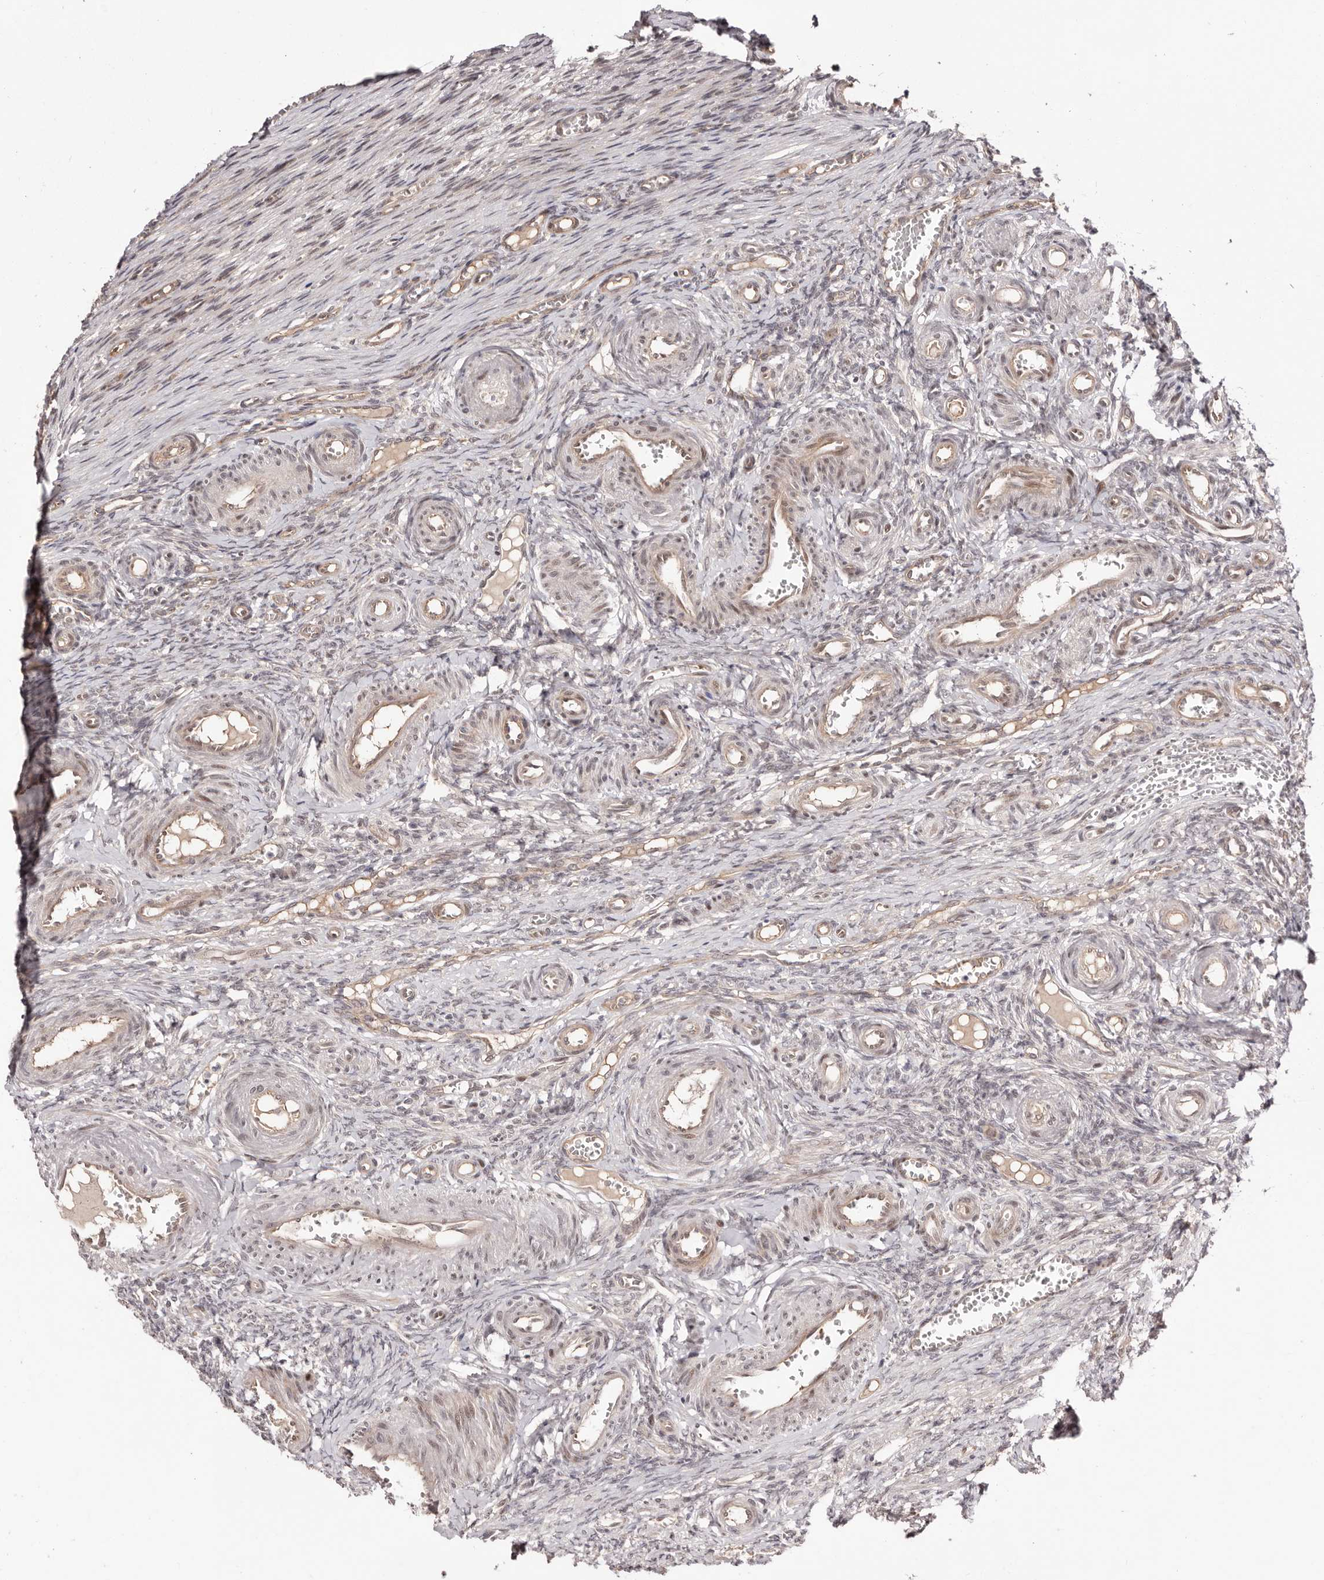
{"staining": {"intensity": "negative", "quantity": "none", "location": "none"}, "tissue": "ovary", "cell_type": "Ovarian stroma cells", "image_type": "normal", "snomed": [{"axis": "morphology", "description": "Adenocarcinoma, NOS"}, {"axis": "topography", "description": "Endometrium"}], "caption": "IHC of unremarkable human ovary reveals no positivity in ovarian stroma cells. Brightfield microscopy of immunohistochemistry (IHC) stained with DAB (brown) and hematoxylin (blue), captured at high magnification.", "gene": "EGR3", "patient": {"sex": "female", "age": 32}}